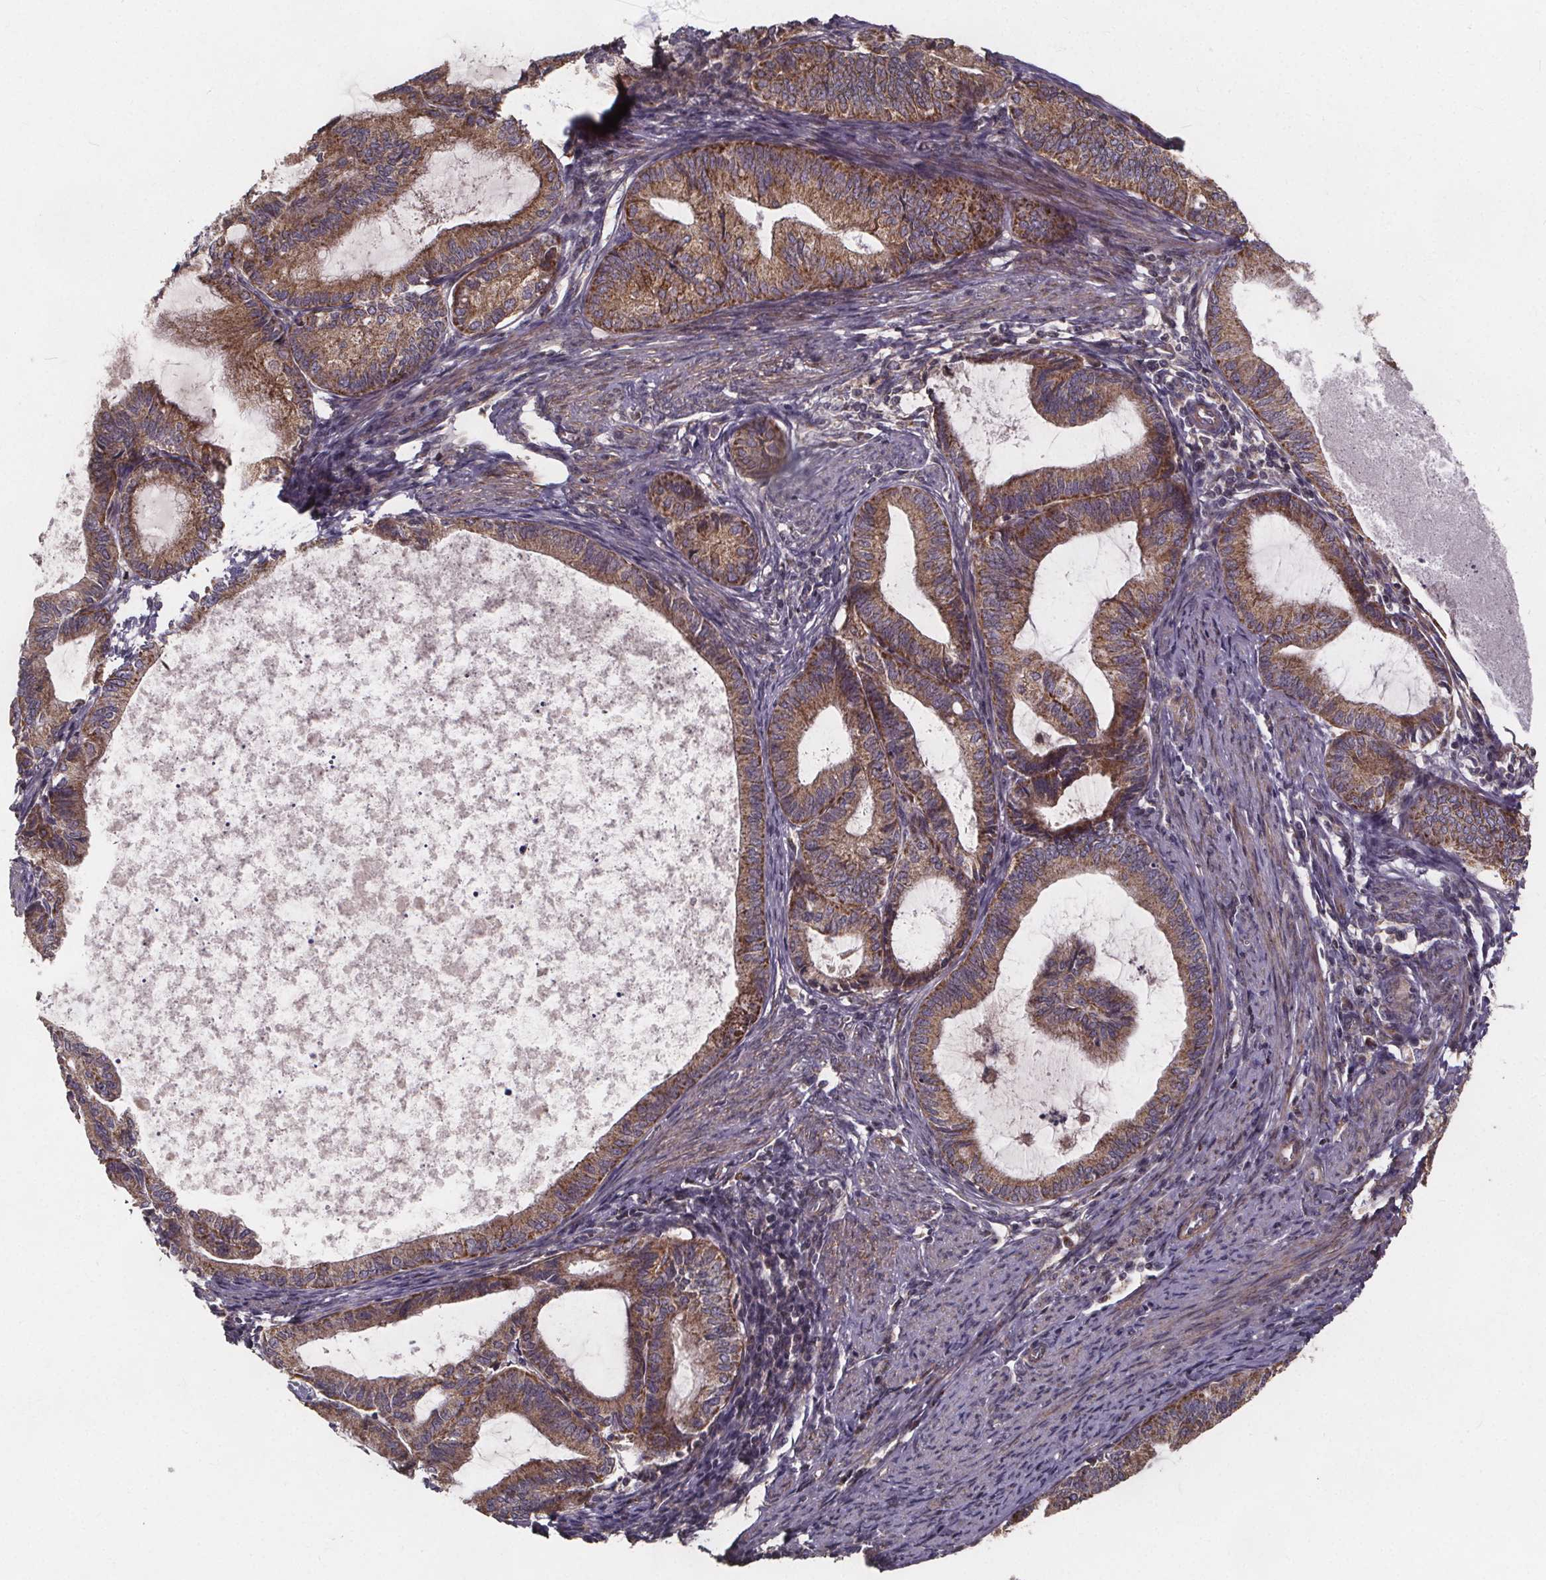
{"staining": {"intensity": "moderate", "quantity": ">75%", "location": "cytoplasmic/membranous"}, "tissue": "endometrial cancer", "cell_type": "Tumor cells", "image_type": "cancer", "snomed": [{"axis": "morphology", "description": "Adenocarcinoma, NOS"}, {"axis": "topography", "description": "Endometrium"}], "caption": "Brown immunohistochemical staining in human endometrial adenocarcinoma reveals moderate cytoplasmic/membranous staining in about >75% of tumor cells.", "gene": "YME1L1", "patient": {"sex": "female", "age": 86}}